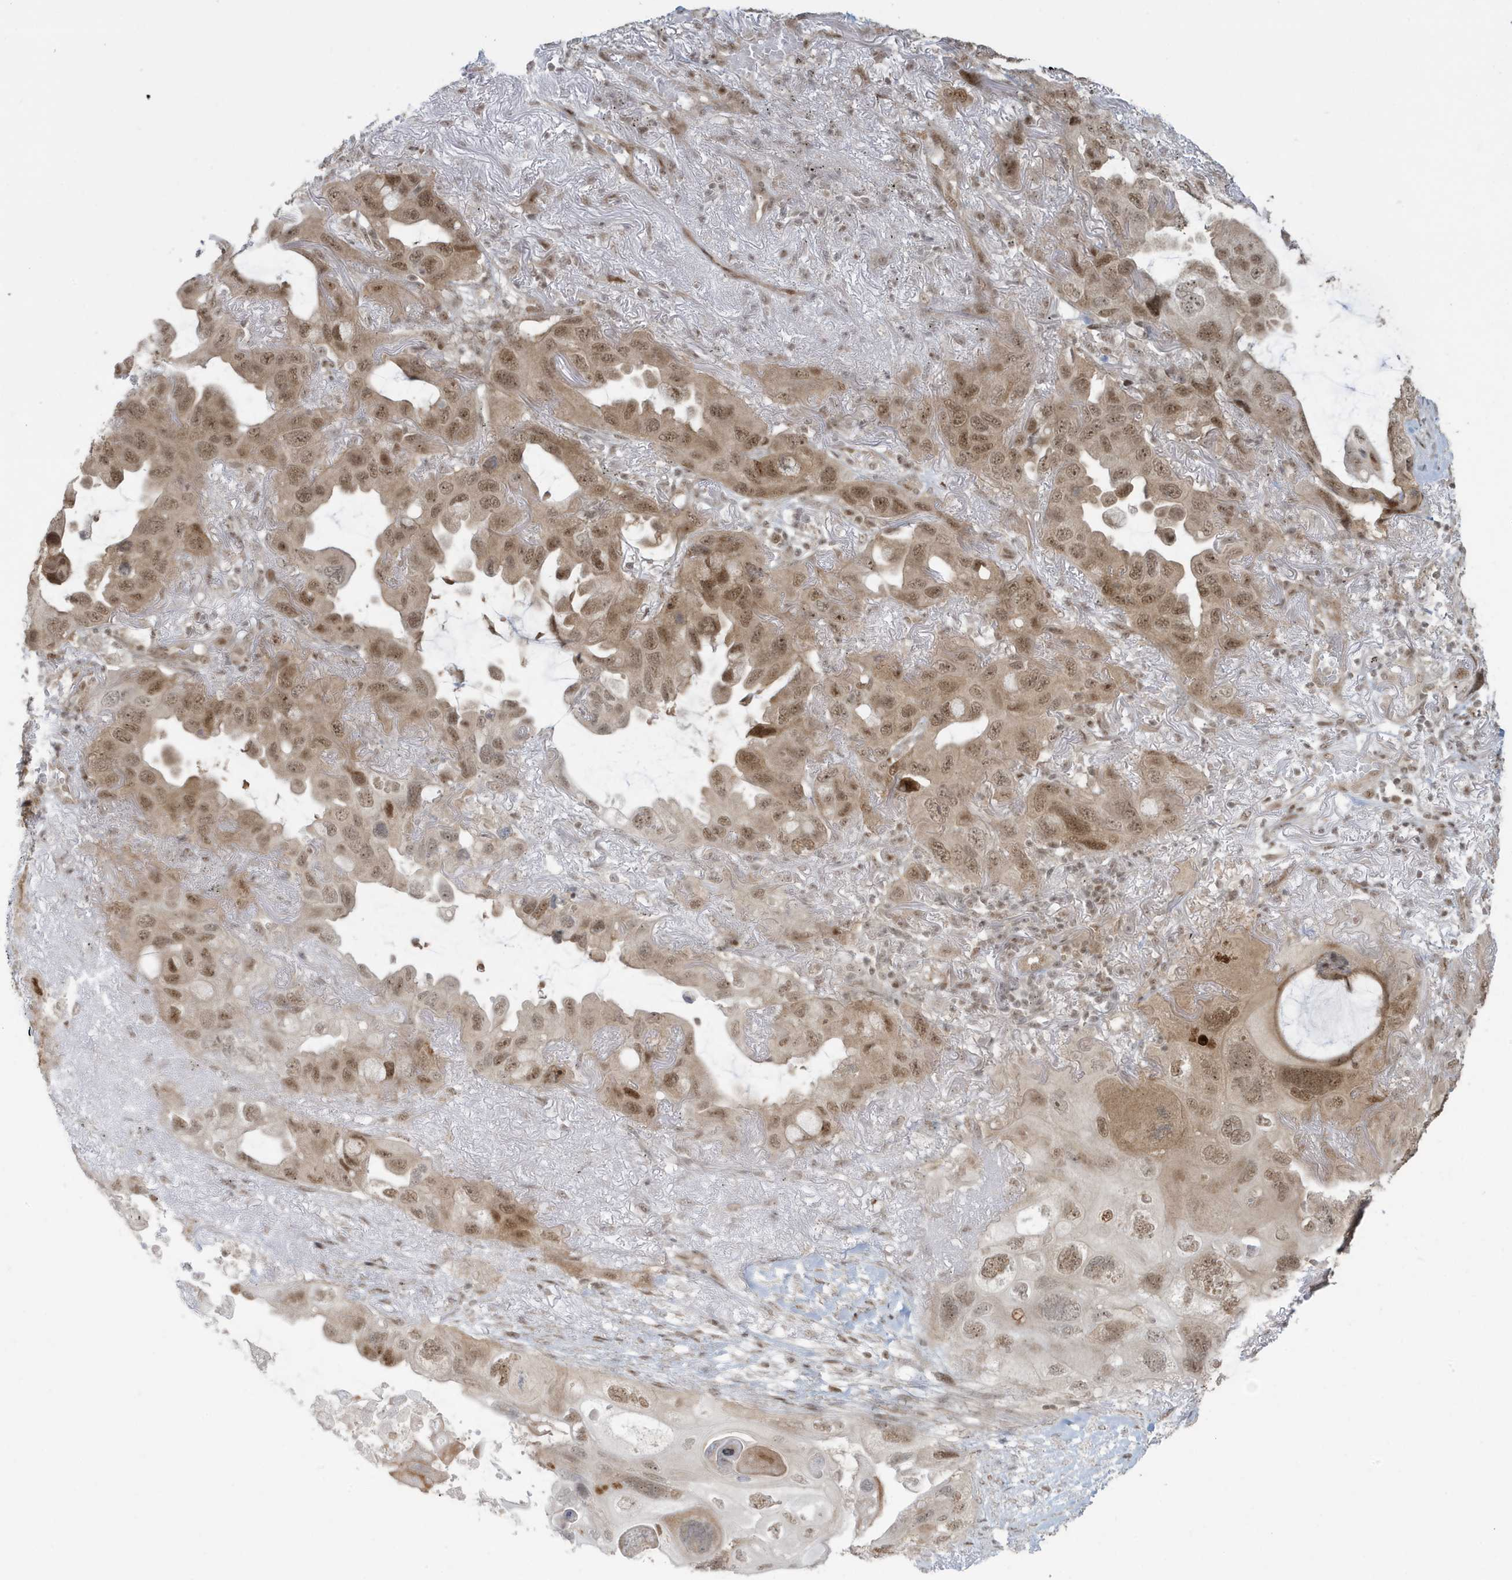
{"staining": {"intensity": "moderate", "quantity": ">75%", "location": "cytoplasmic/membranous,nuclear"}, "tissue": "lung cancer", "cell_type": "Tumor cells", "image_type": "cancer", "snomed": [{"axis": "morphology", "description": "Squamous cell carcinoma, NOS"}, {"axis": "topography", "description": "Lung"}], "caption": "This is a photomicrograph of immunohistochemistry staining of lung cancer (squamous cell carcinoma), which shows moderate positivity in the cytoplasmic/membranous and nuclear of tumor cells.", "gene": "C1orf52", "patient": {"sex": "female", "age": 73}}